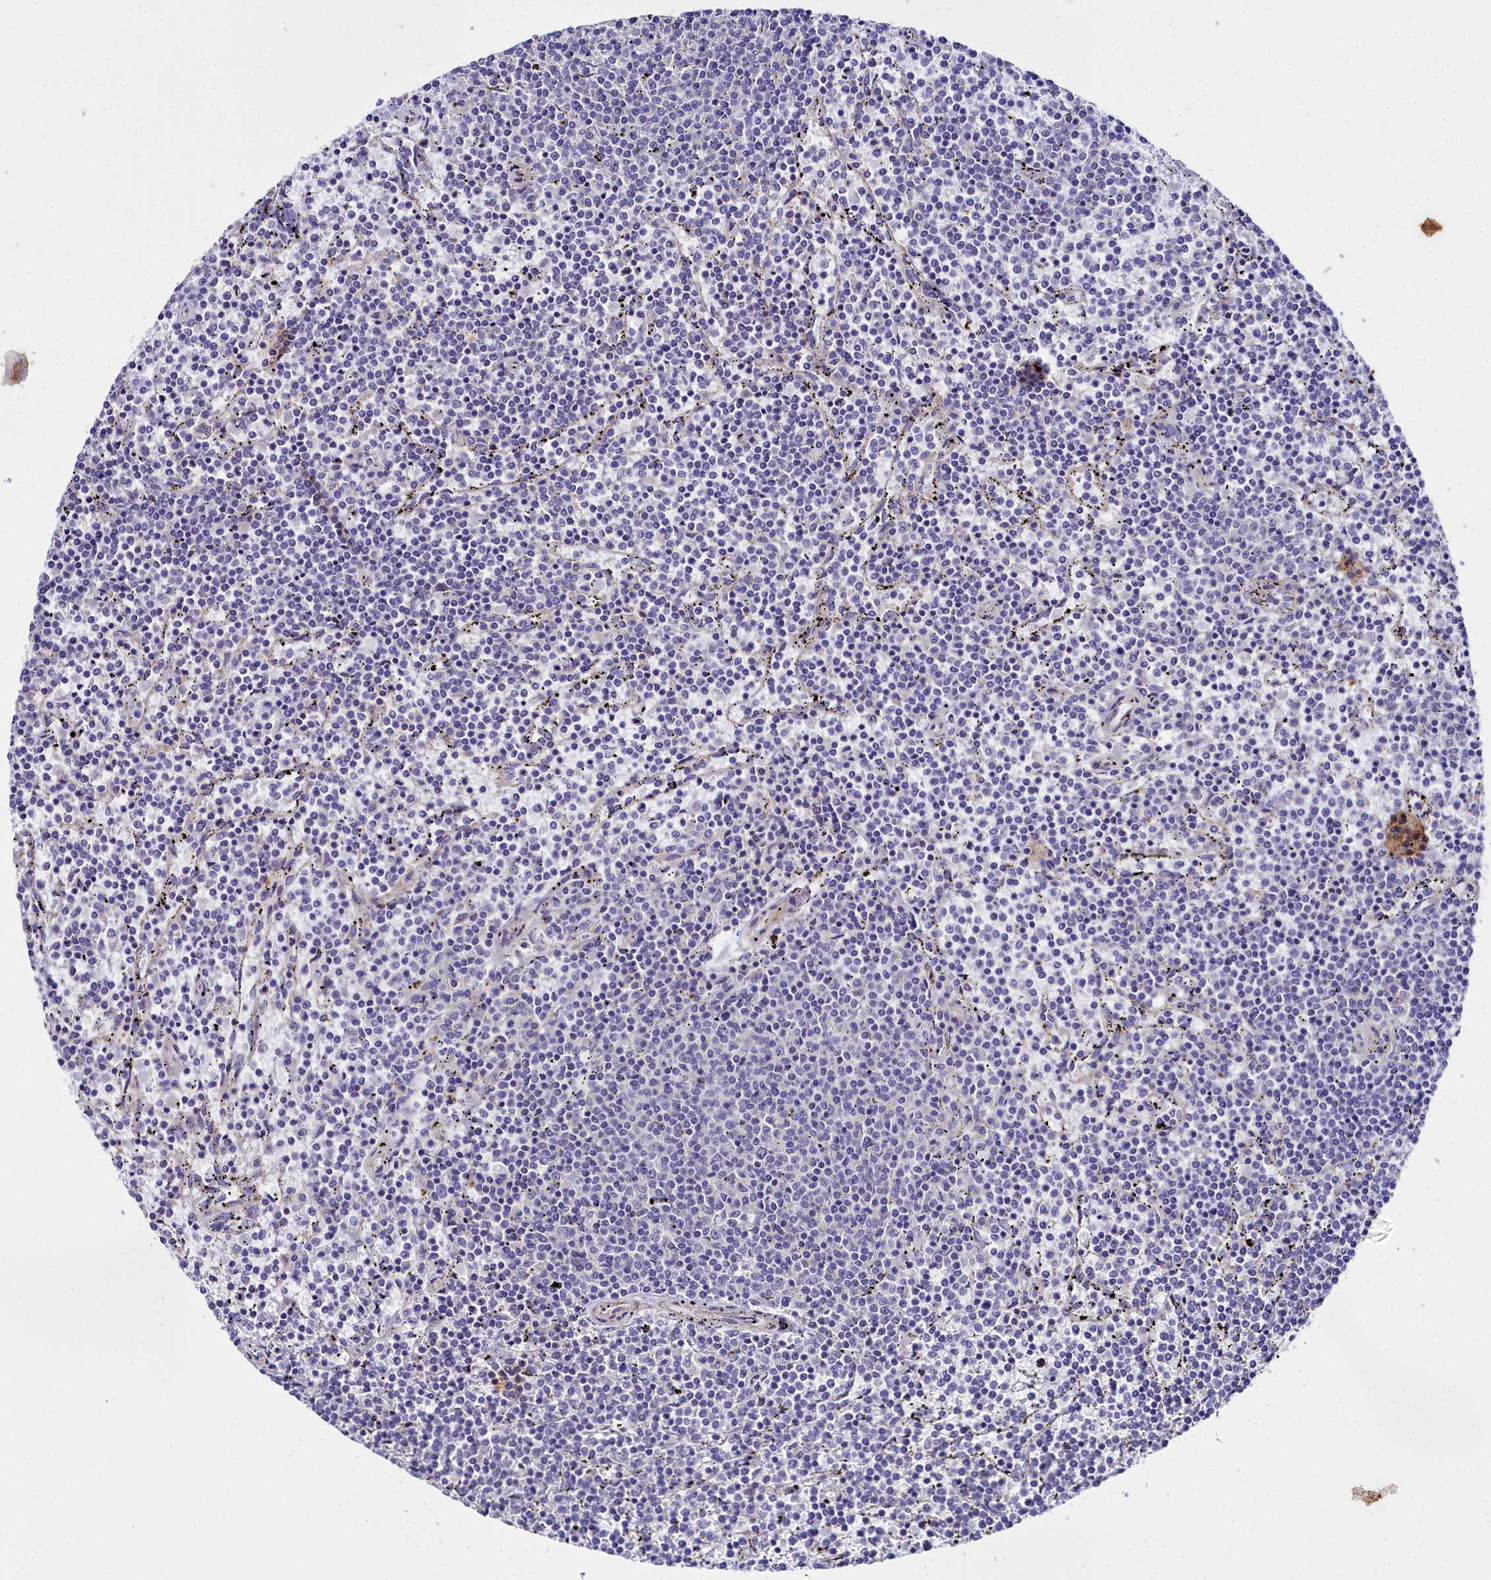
{"staining": {"intensity": "negative", "quantity": "none", "location": "none"}, "tissue": "lymphoma", "cell_type": "Tumor cells", "image_type": "cancer", "snomed": [{"axis": "morphology", "description": "Malignant lymphoma, non-Hodgkin's type, Low grade"}, {"axis": "topography", "description": "Spleen"}], "caption": "High magnification brightfield microscopy of malignant lymphoma, non-Hodgkin's type (low-grade) stained with DAB (3,3'-diaminobenzidine) (brown) and counterstained with hematoxylin (blue): tumor cells show no significant staining.", "gene": "FADS3", "patient": {"sex": "female", "age": 50}}